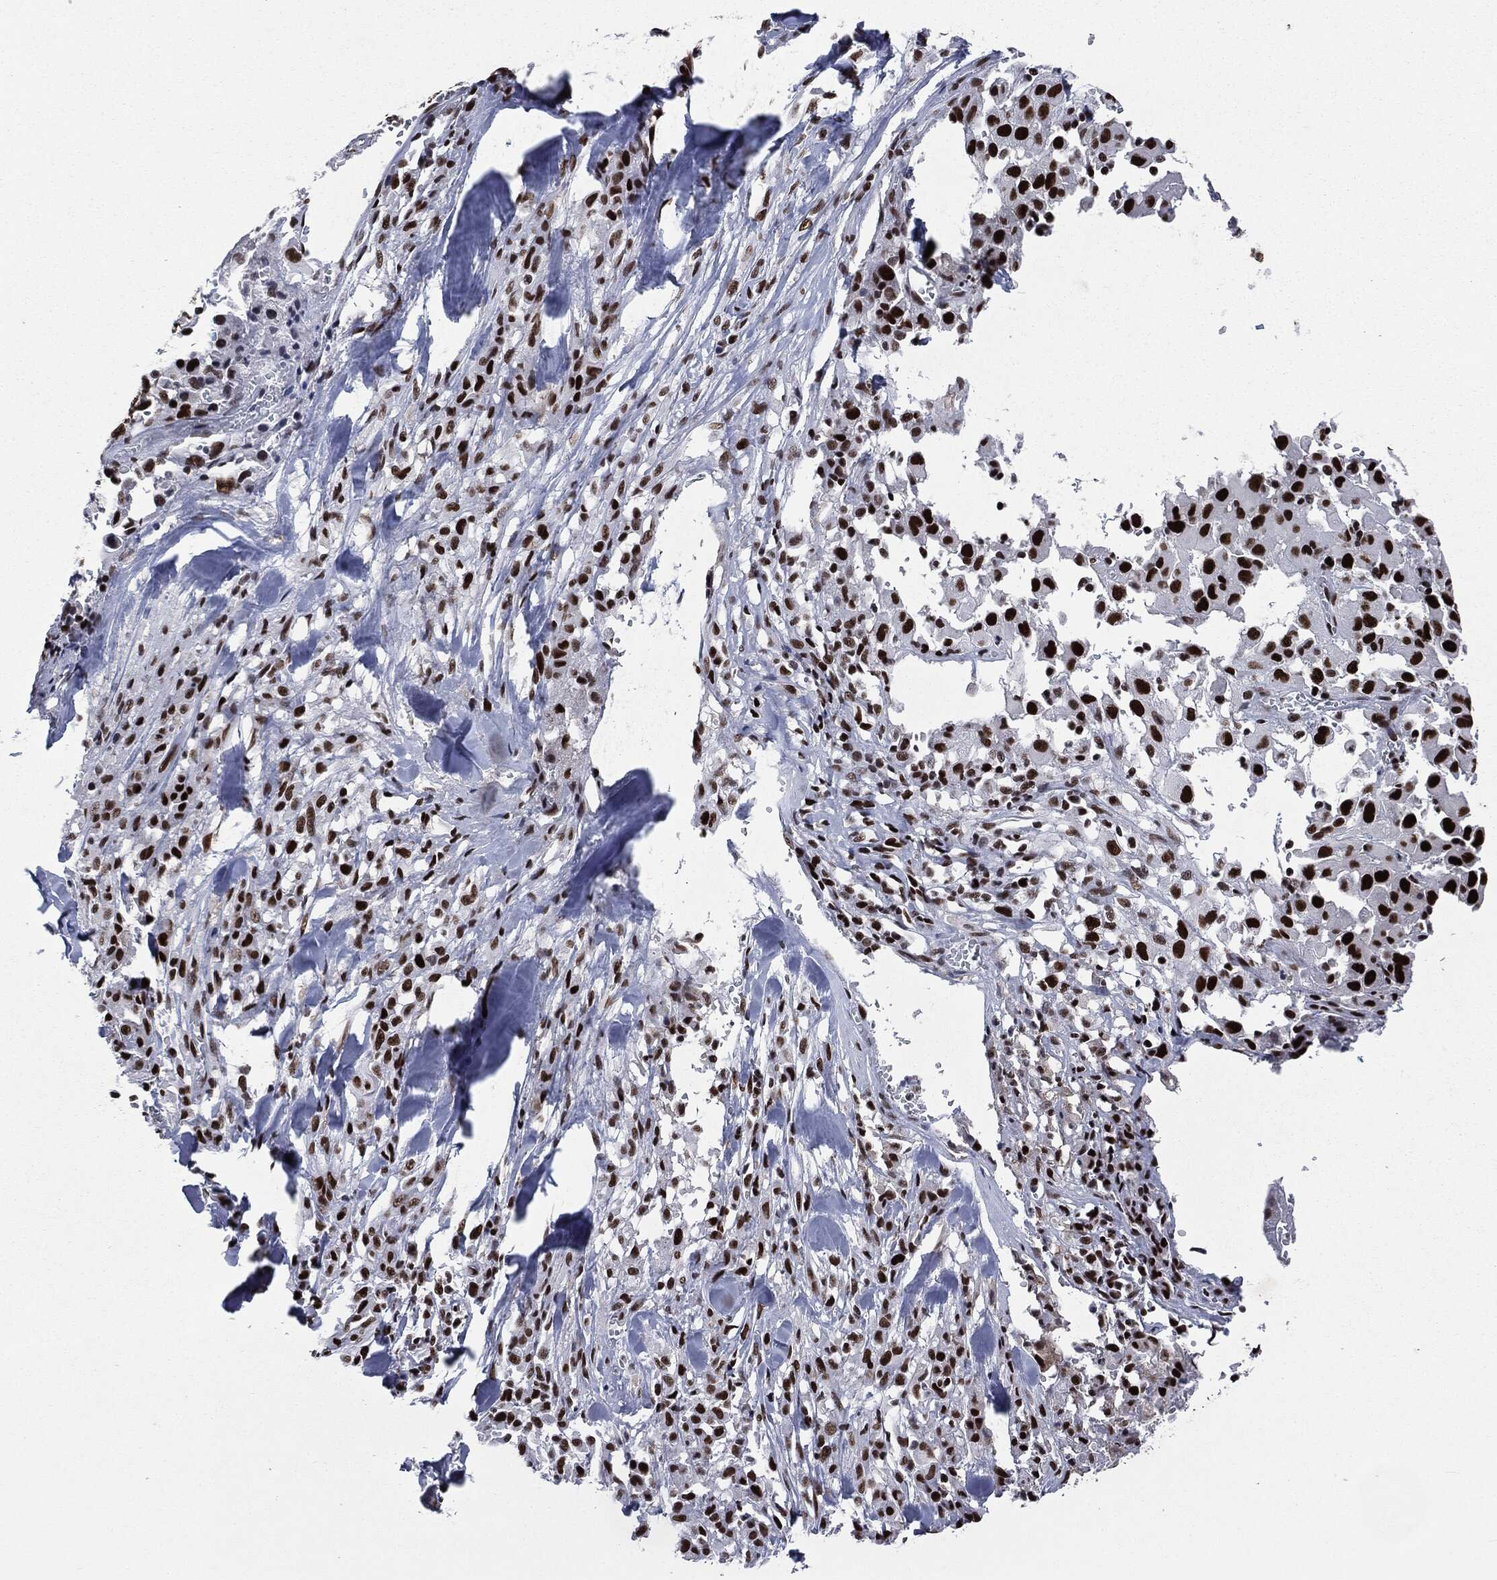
{"staining": {"intensity": "strong", "quantity": ">75%", "location": "nuclear"}, "tissue": "melanoma", "cell_type": "Tumor cells", "image_type": "cancer", "snomed": [{"axis": "morphology", "description": "Malignant melanoma, Metastatic site"}, {"axis": "topography", "description": "Lymph node"}], "caption": "Protein staining by immunohistochemistry (IHC) displays strong nuclear expression in about >75% of tumor cells in melanoma. (DAB (3,3'-diaminobenzidine) IHC with brightfield microscopy, high magnification).", "gene": "MSH2", "patient": {"sex": "male", "age": 50}}